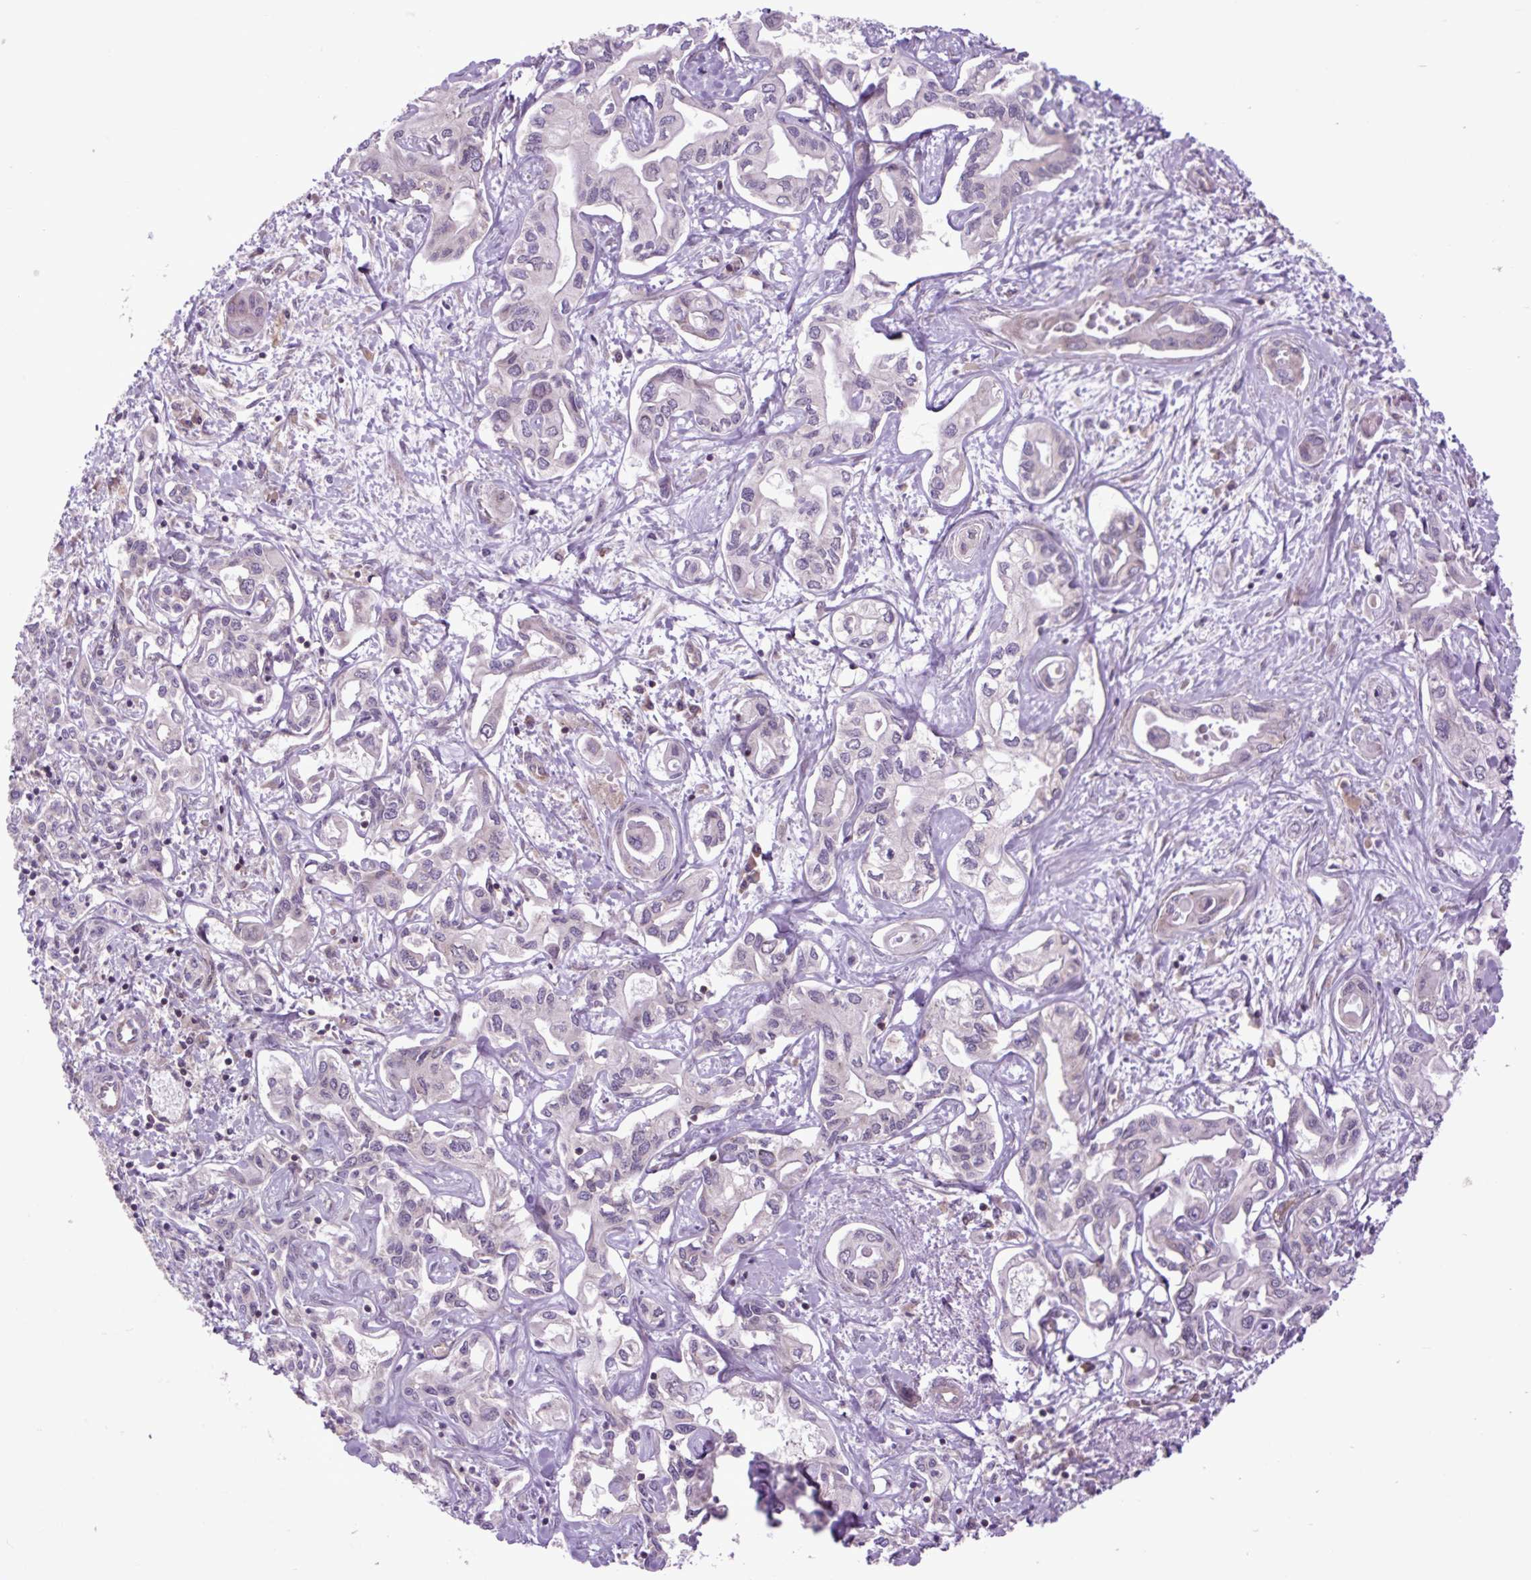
{"staining": {"intensity": "negative", "quantity": "none", "location": "none"}, "tissue": "liver cancer", "cell_type": "Tumor cells", "image_type": "cancer", "snomed": [{"axis": "morphology", "description": "Cholangiocarcinoma"}, {"axis": "topography", "description": "Liver"}], "caption": "A micrograph of human liver cancer (cholangiocarcinoma) is negative for staining in tumor cells.", "gene": "PLCG1", "patient": {"sex": "female", "age": 64}}